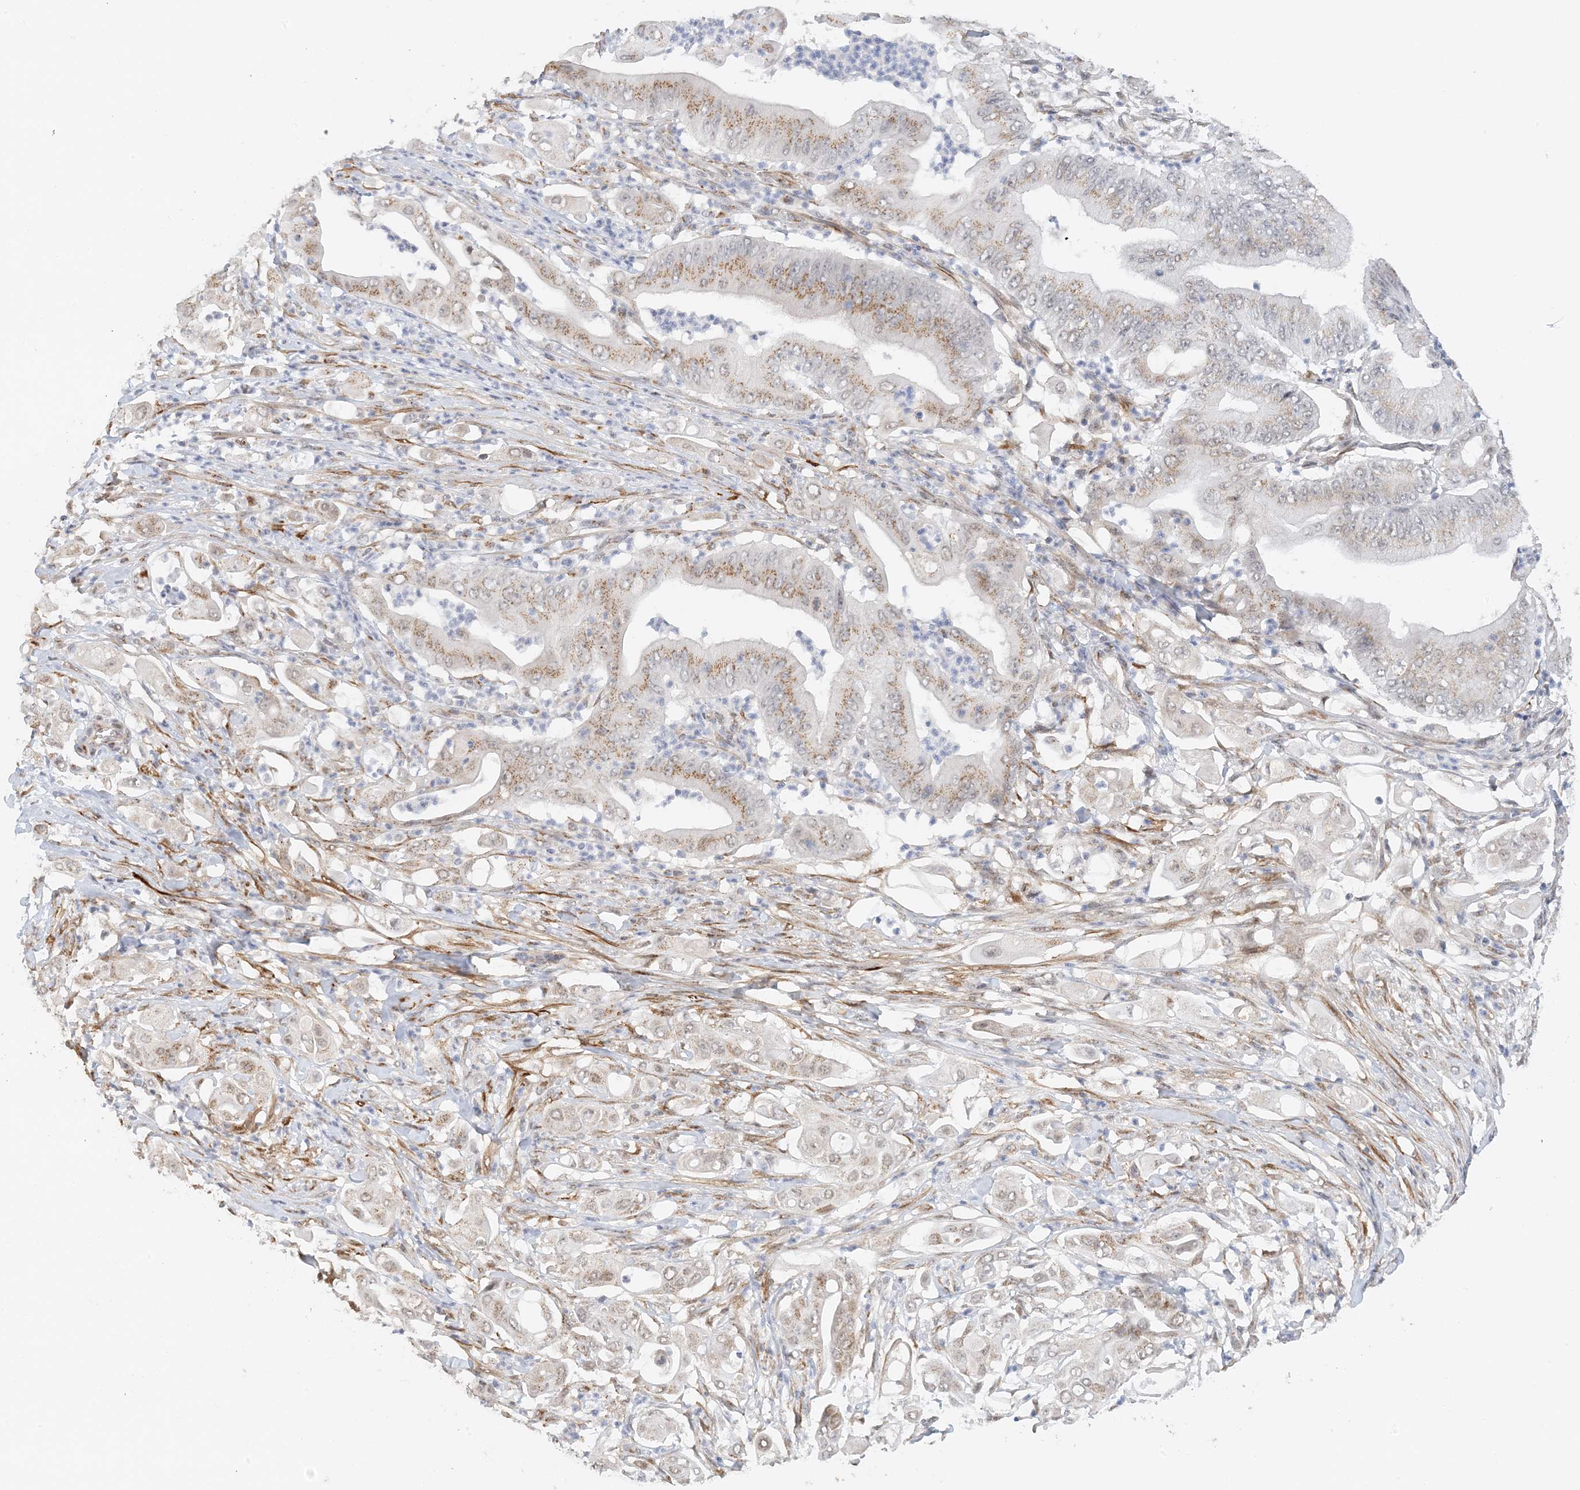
{"staining": {"intensity": "moderate", "quantity": ">75%", "location": "cytoplasmic/membranous"}, "tissue": "pancreatic cancer", "cell_type": "Tumor cells", "image_type": "cancer", "snomed": [{"axis": "morphology", "description": "Adenocarcinoma, NOS"}, {"axis": "topography", "description": "Pancreas"}], "caption": "Approximately >75% of tumor cells in human adenocarcinoma (pancreatic) show moderate cytoplasmic/membranous protein positivity as visualized by brown immunohistochemical staining.", "gene": "ZCCHC4", "patient": {"sex": "female", "age": 77}}